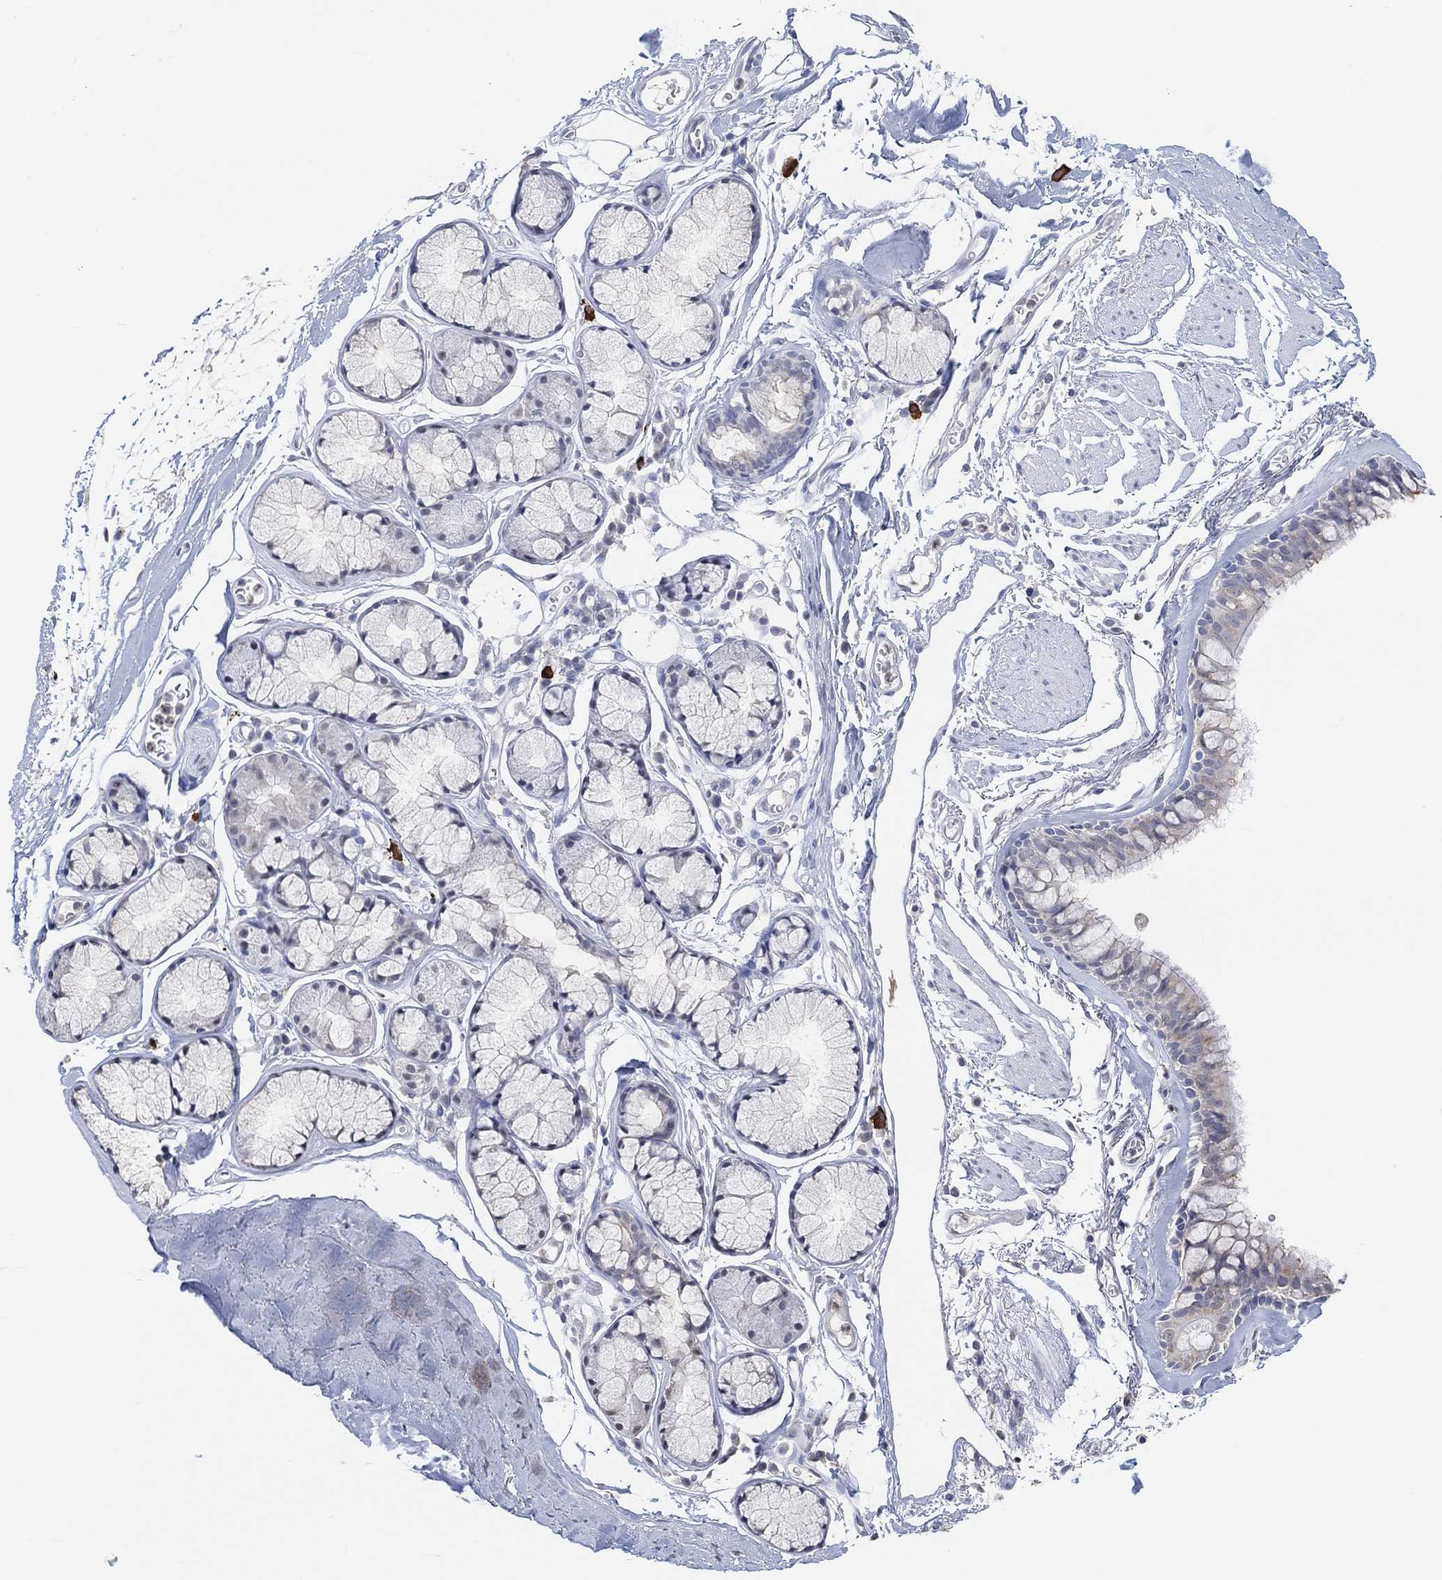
{"staining": {"intensity": "negative", "quantity": "none", "location": "none"}, "tissue": "bronchus", "cell_type": "Respiratory epithelial cells", "image_type": "normal", "snomed": [{"axis": "morphology", "description": "Normal tissue, NOS"}, {"axis": "morphology", "description": "Squamous cell carcinoma, NOS"}, {"axis": "topography", "description": "Cartilage tissue"}, {"axis": "topography", "description": "Bronchus"}], "caption": "DAB immunohistochemical staining of benign bronchus shows no significant expression in respiratory epithelial cells.", "gene": "MUC1", "patient": {"sex": "male", "age": 72}}